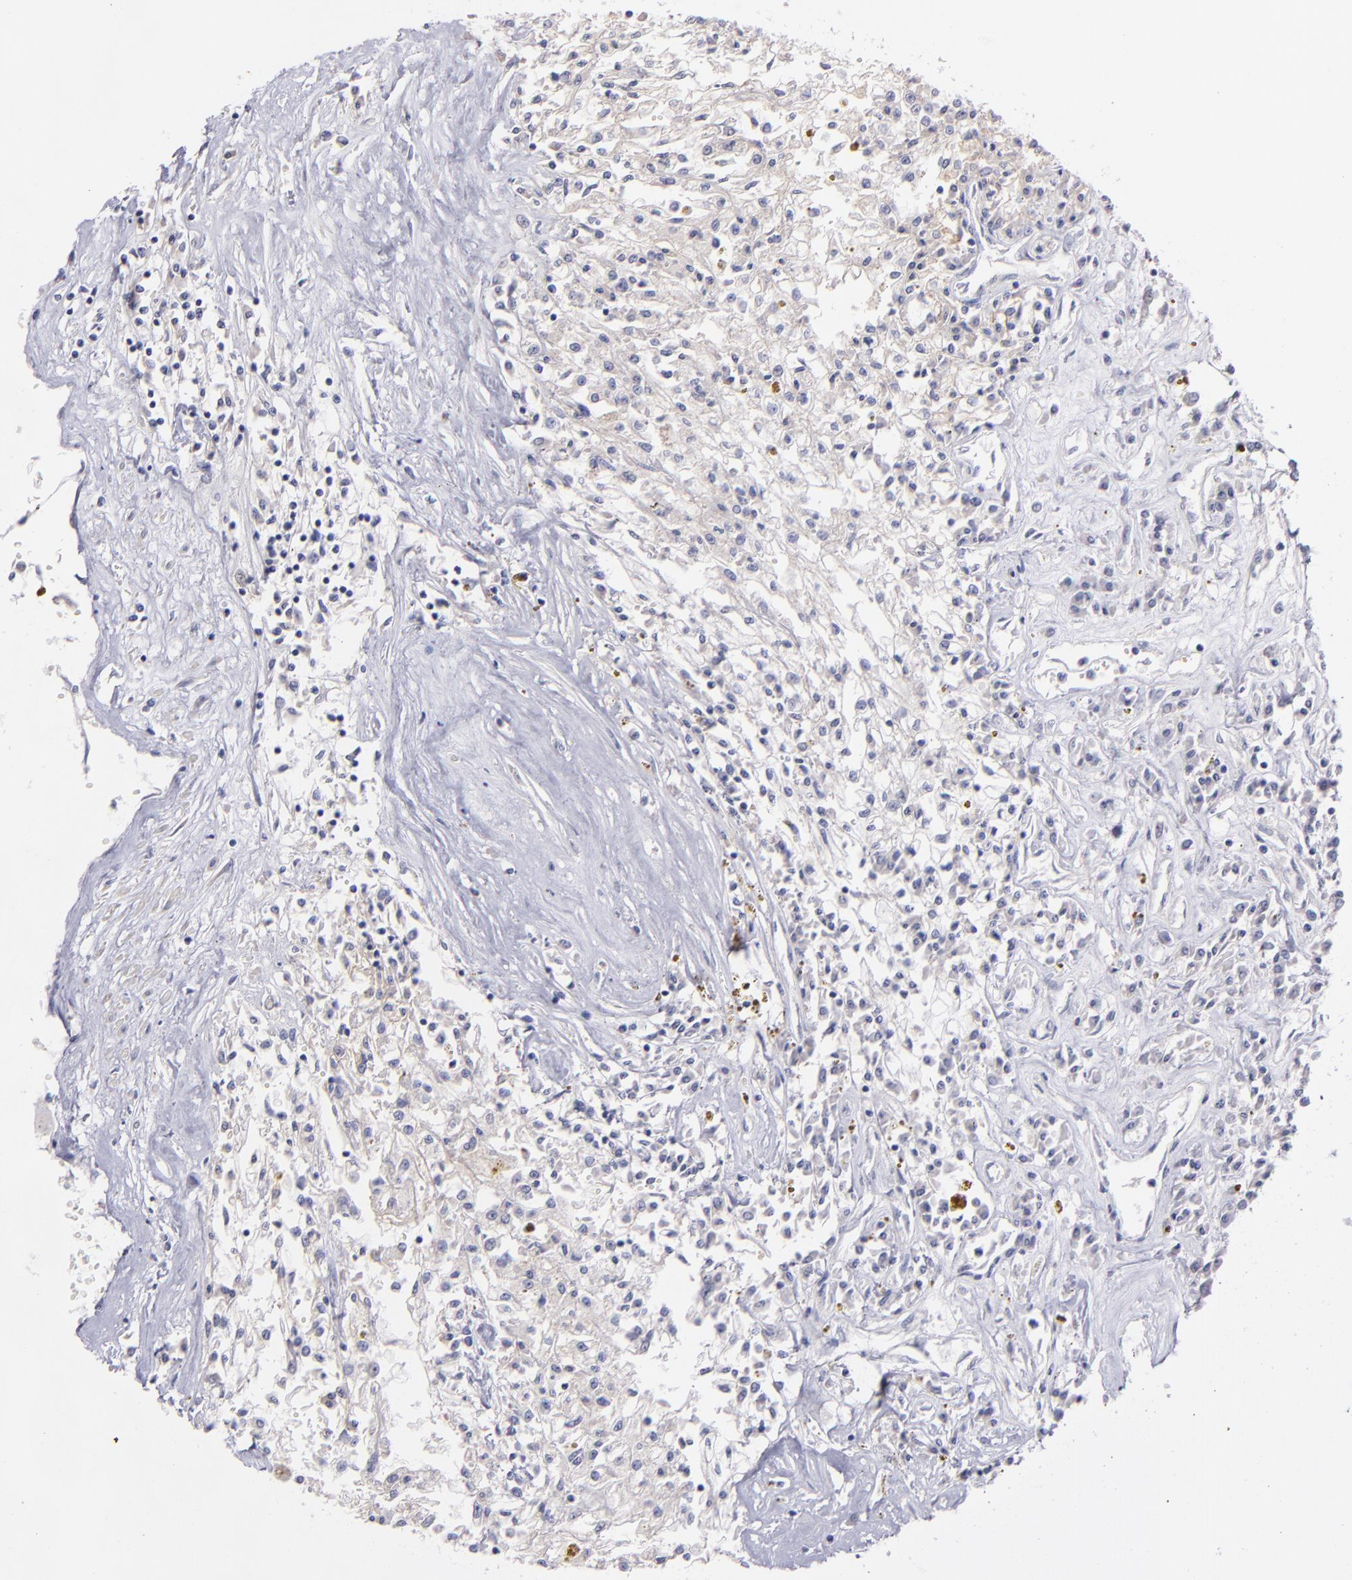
{"staining": {"intensity": "negative", "quantity": "none", "location": "none"}, "tissue": "renal cancer", "cell_type": "Tumor cells", "image_type": "cancer", "snomed": [{"axis": "morphology", "description": "Adenocarcinoma, NOS"}, {"axis": "topography", "description": "Kidney"}], "caption": "This is an immunohistochemistry (IHC) photomicrograph of renal cancer. There is no expression in tumor cells.", "gene": "SNAP25", "patient": {"sex": "male", "age": 78}}